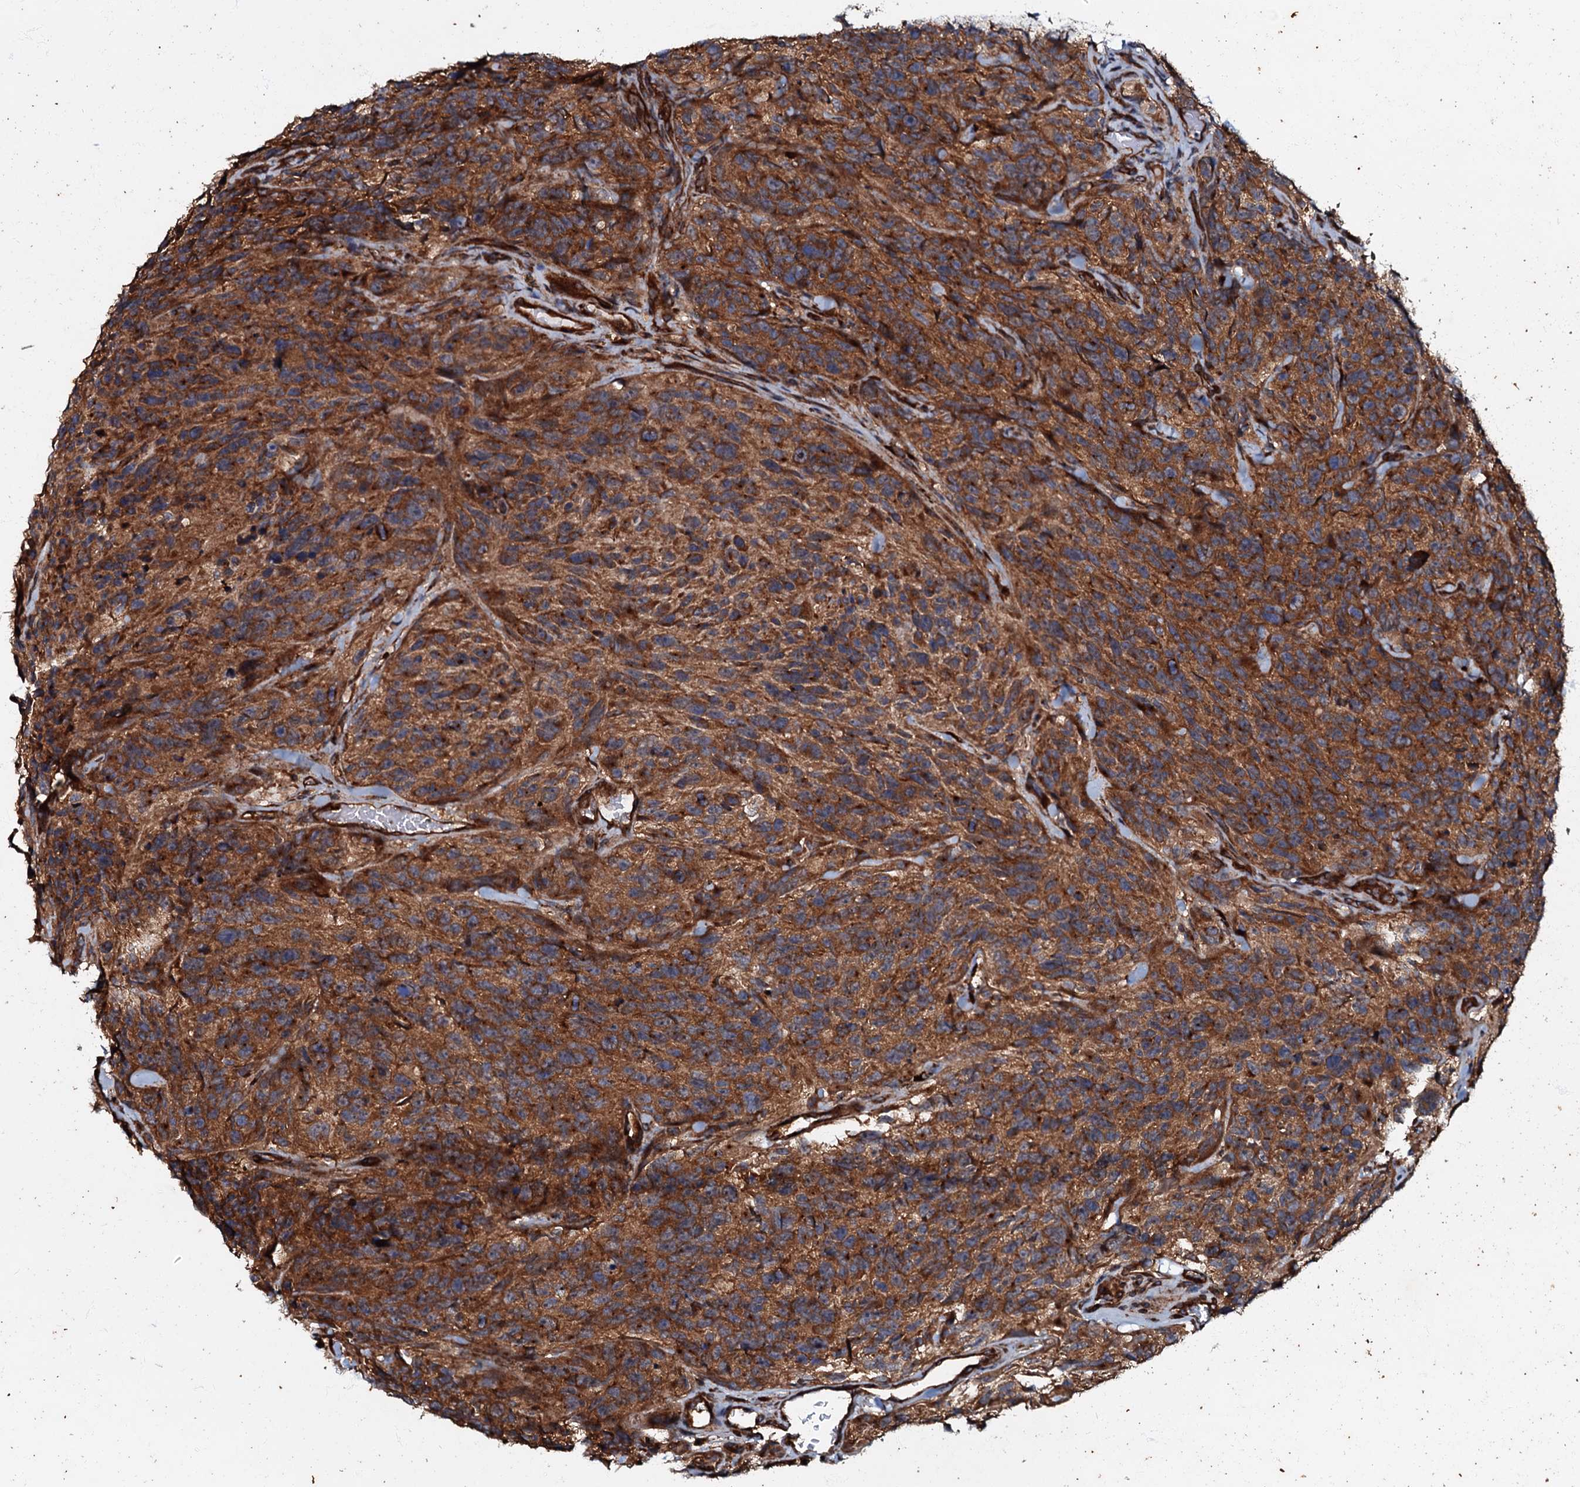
{"staining": {"intensity": "strong", "quantity": ">75%", "location": "cytoplasmic/membranous"}, "tissue": "glioma", "cell_type": "Tumor cells", "image_type": "cancer", "snomed": [{"axis": "morphology", "description": "Glioma, malignant, High grade"}, {"axis": "topography", "description": "Brain"}], "caption": "Protein staining reveals strong cytoplasmic/membranous positivity in about >75% of tumor cells in glioma.", "gene": "BLOC1S6", "patient": {"sex": "male", "age": 69}}